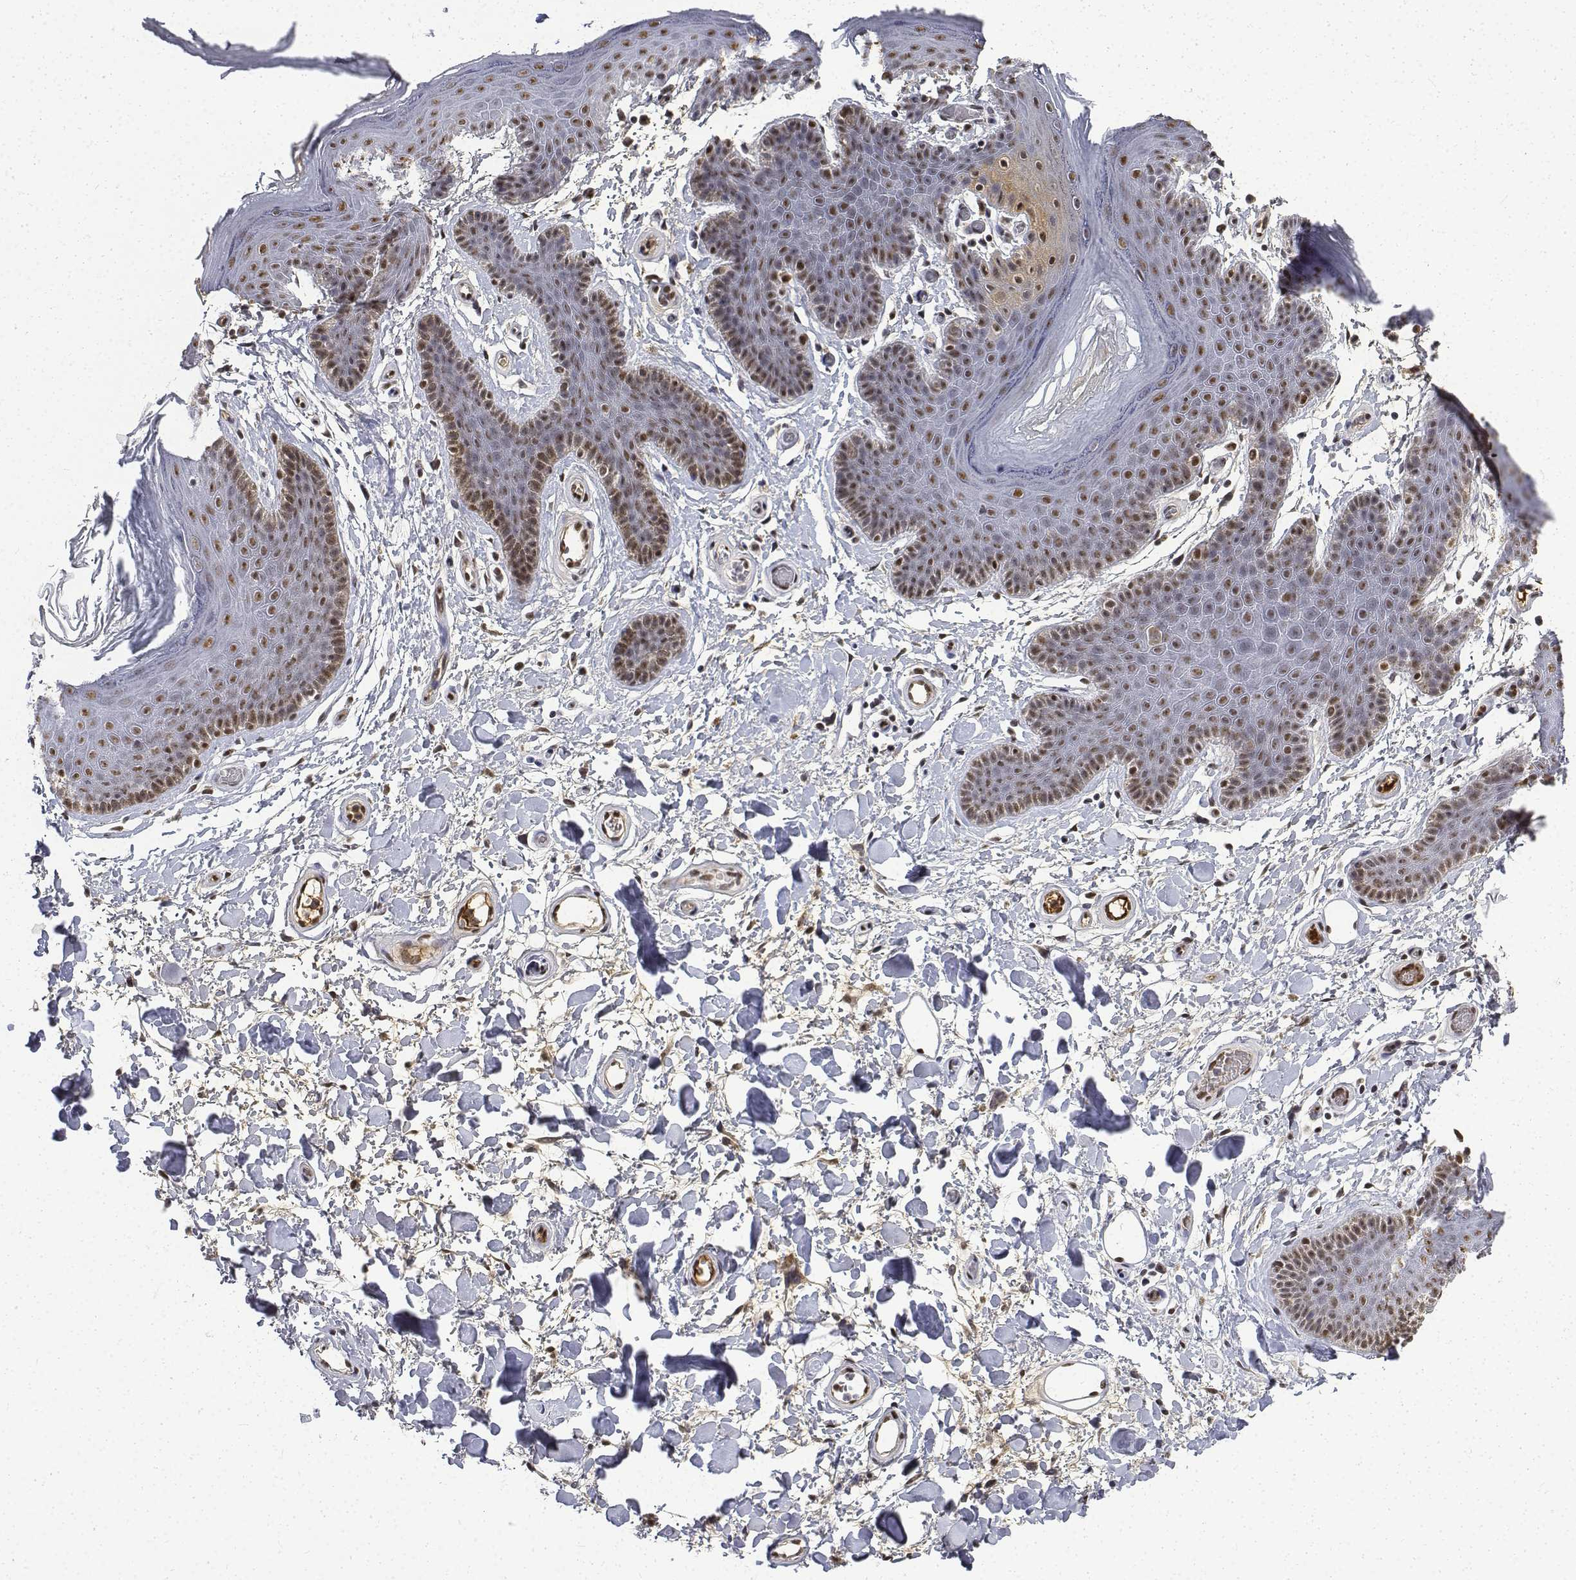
{"staining": {"intensity": "moderate", "quantity": ">75%", "location": "nuclear"}, "tissue": "skin", "cell_type": "Epidermal cells", "image_type": "normal", "snomed": [{"axis": "morphology", "description": "Normal tissue, NOS"}, {"axis": "topography", "description": "Anal"}], "caption": "Epidermal cells demonstrate medium levels of moderate nuclear expression in approximately >75% of cells in normal human skin. (DAB IHC, brown staining for protein, blue staining for nuclei).", "gene": "ATRX", "patient": {"sex": "male", "age": 53}}